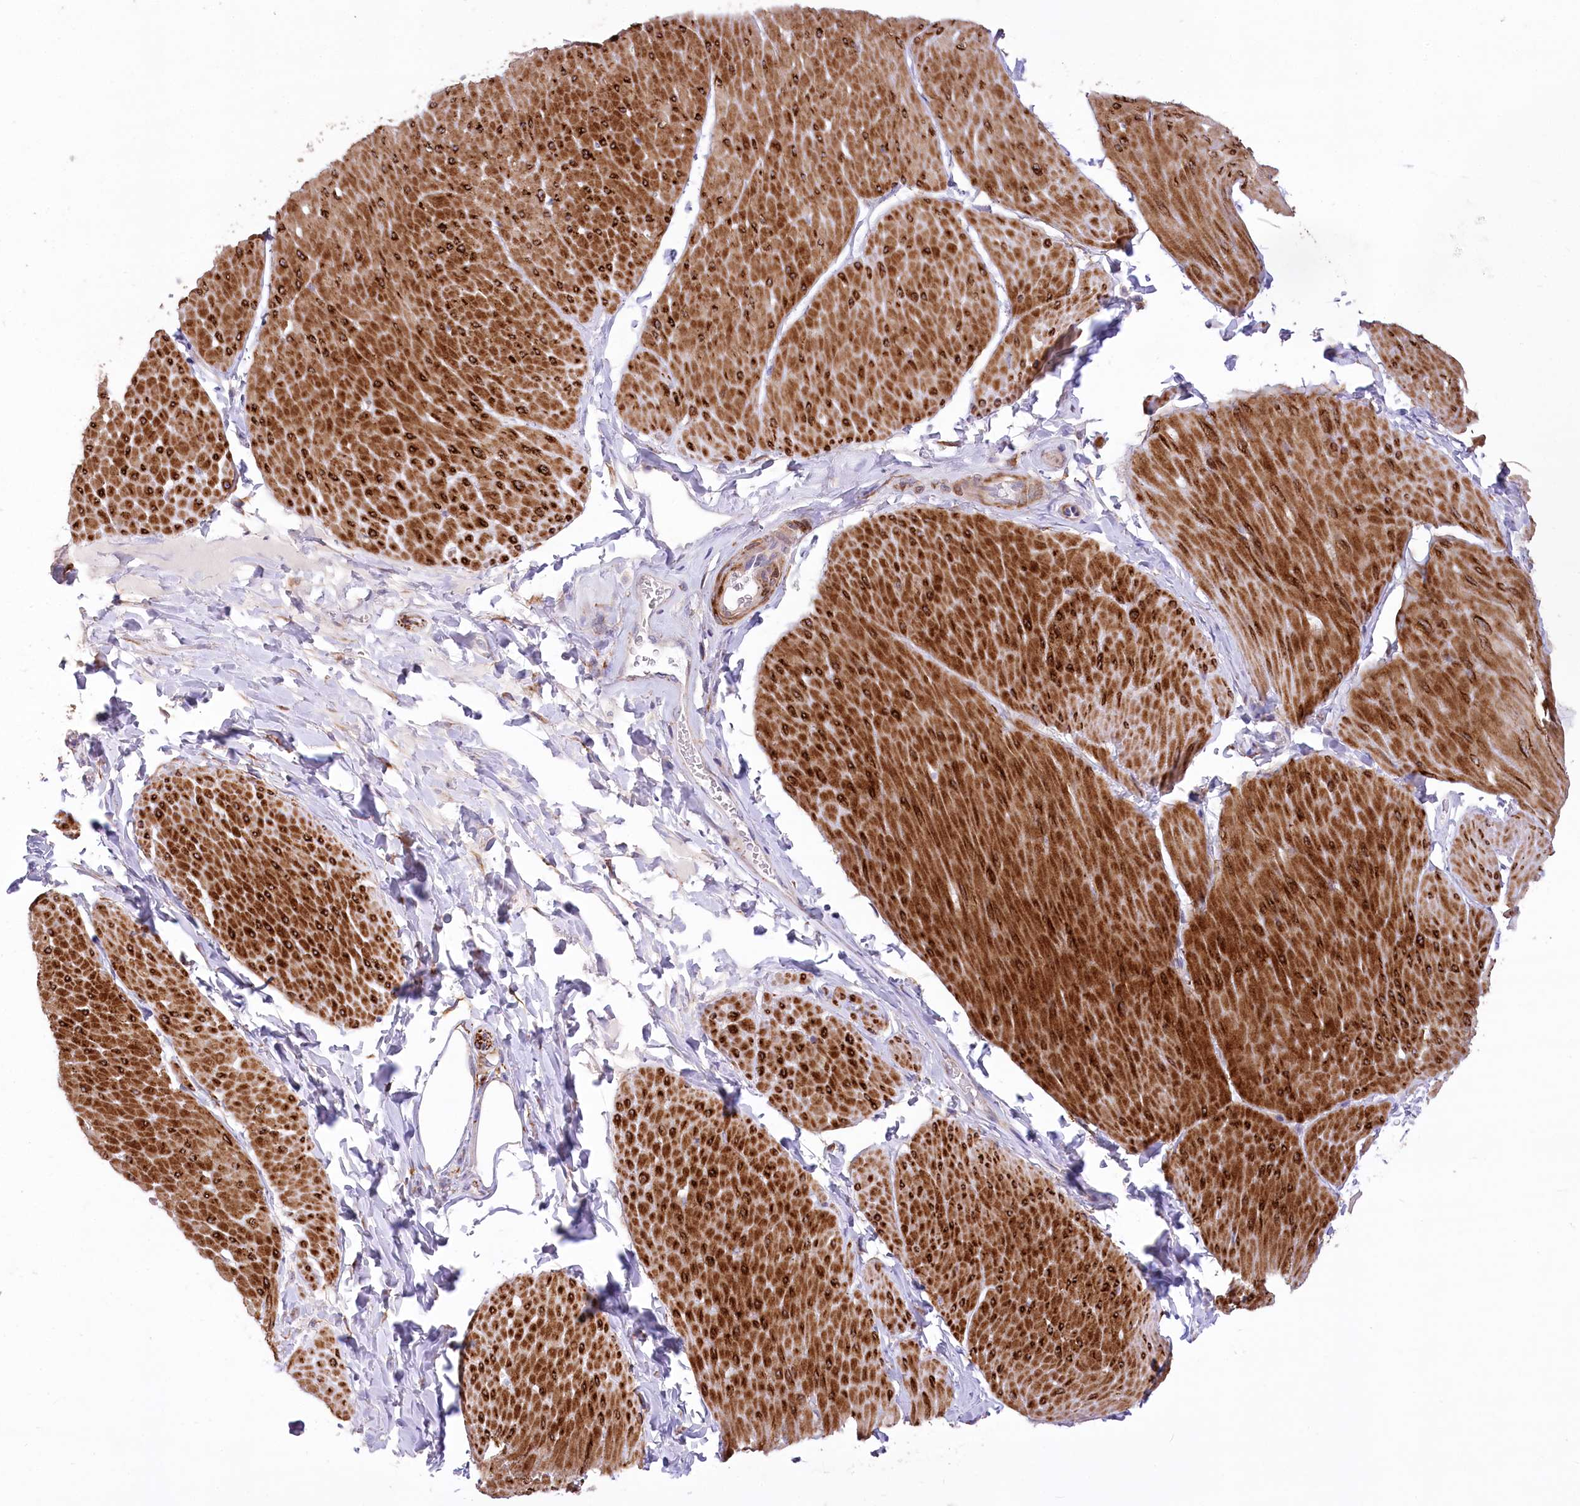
{"staining": {"intensity": "strong", "quantity": ">75%", "location": "cytoplasmic/membranous"}, "tissue": "smooth muscle", "cell_type": "Smooth muscle cells", "image_type": "normal", "snomed": [{"axis": "morphology", "description": "Urothelial carcinoma, High grade"}, {"axis": "topography", "description": "Urinary bladder"}], "caption": "Immunohistochemistry image of normal human smooth muscle stained for a protein (brown), which displays high levels of strong cytoplasmic/membranous staining in approximately >75% of smooth muscle cells.", "gene": "ANGPTL3", "patient": {"sex": "male", "age": 46}}